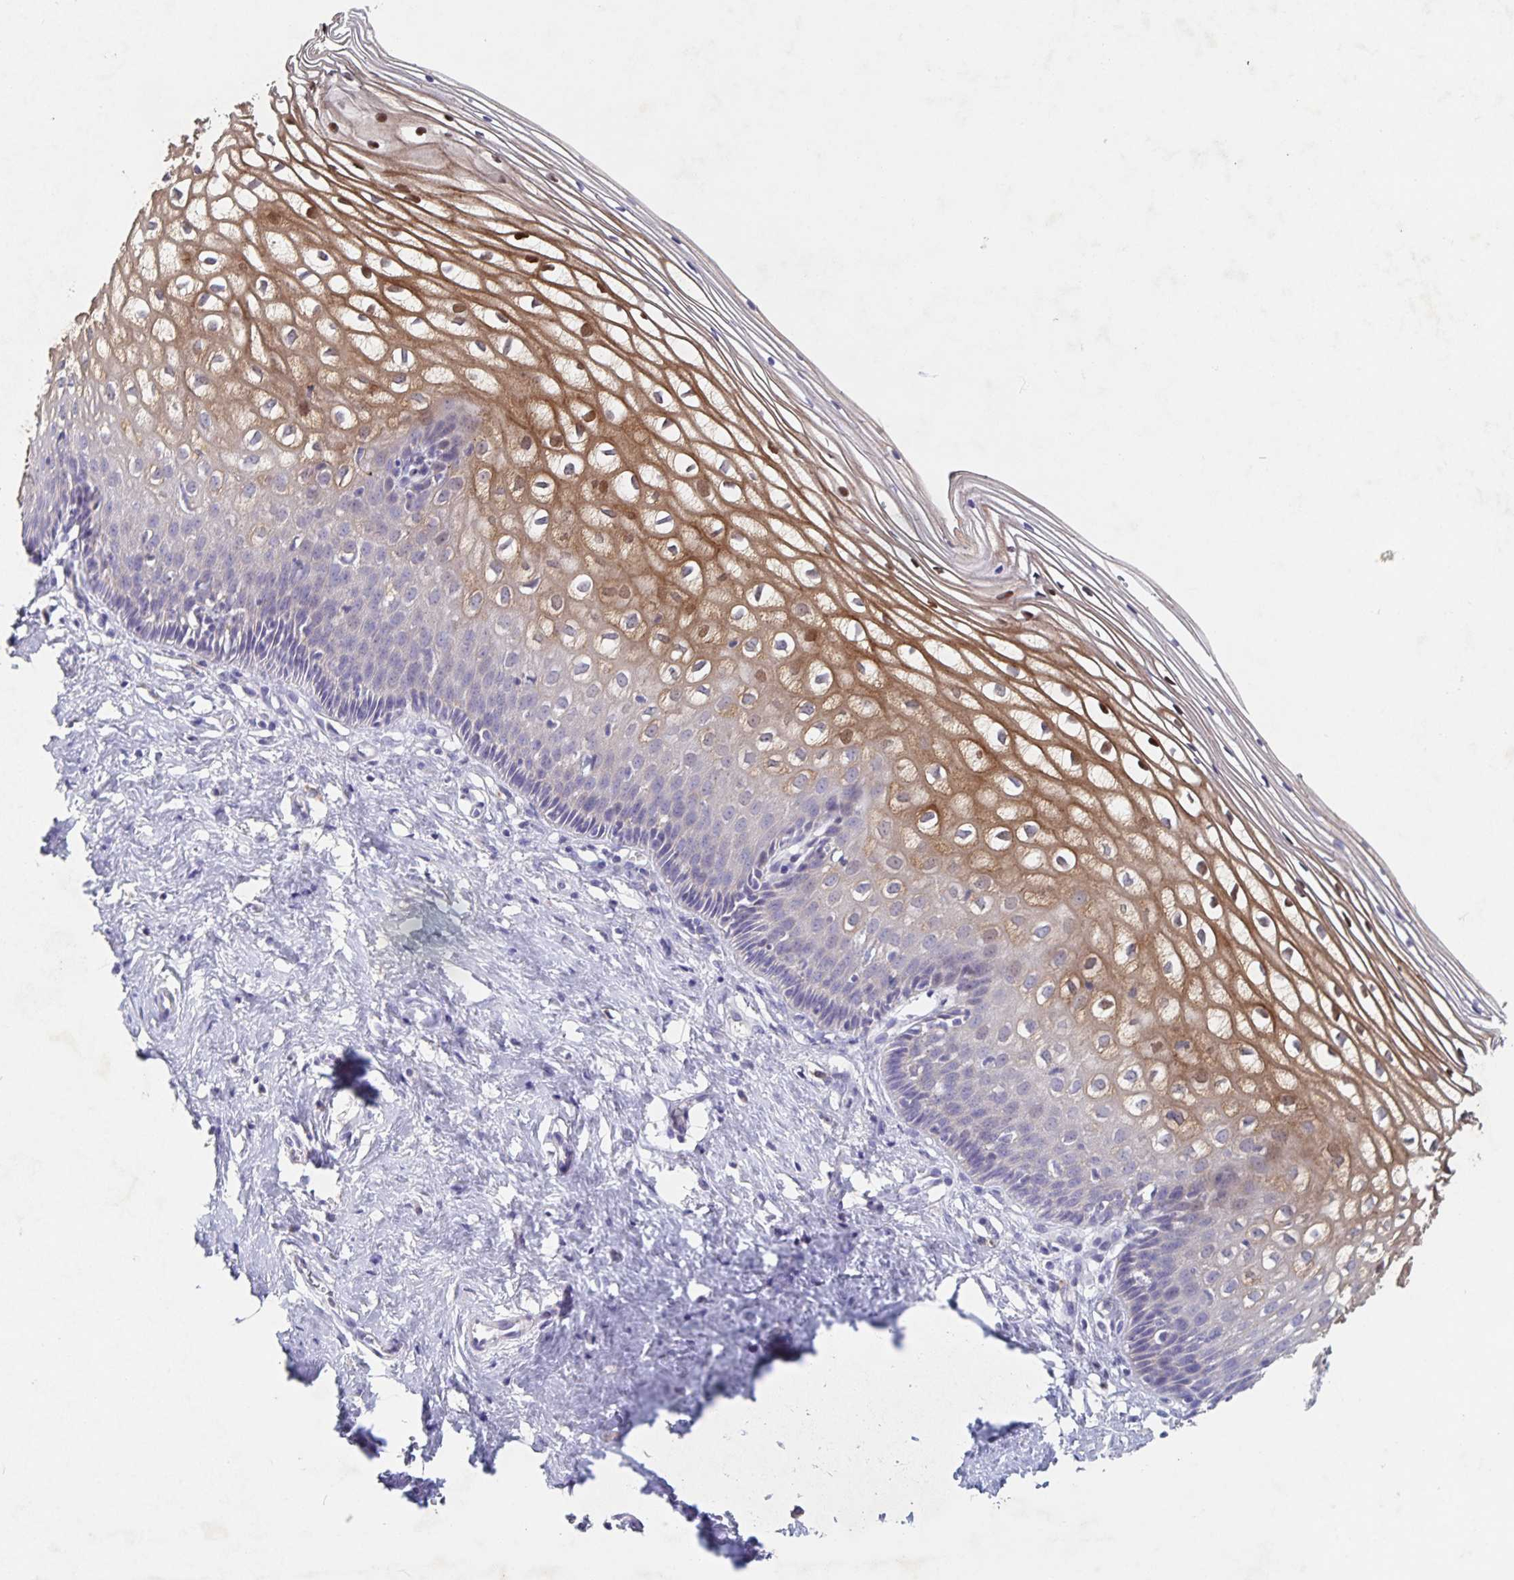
{"staining": {"intensity": "negative", "quantity": "none", "location": "none"}, "tissue": "cervix", "cell_type": "Glandular cells", "image_type": "normal", "snomed": [{"axis": "morphology", "description": "Normal tissue, NOS"}, {"axis": "topography", "description": "Cervix"}], "caption": "DAB immunohistochemical staining of normal cervix displays no significant expression in glandular cells. (Stains: DAB immunohistochemistry with hematoxylin counter stain, Microscopy: brightfield microscopy at high magnification).", "gene": "CDC42BPG", "patient": {"sex": "female", "age": 36}}